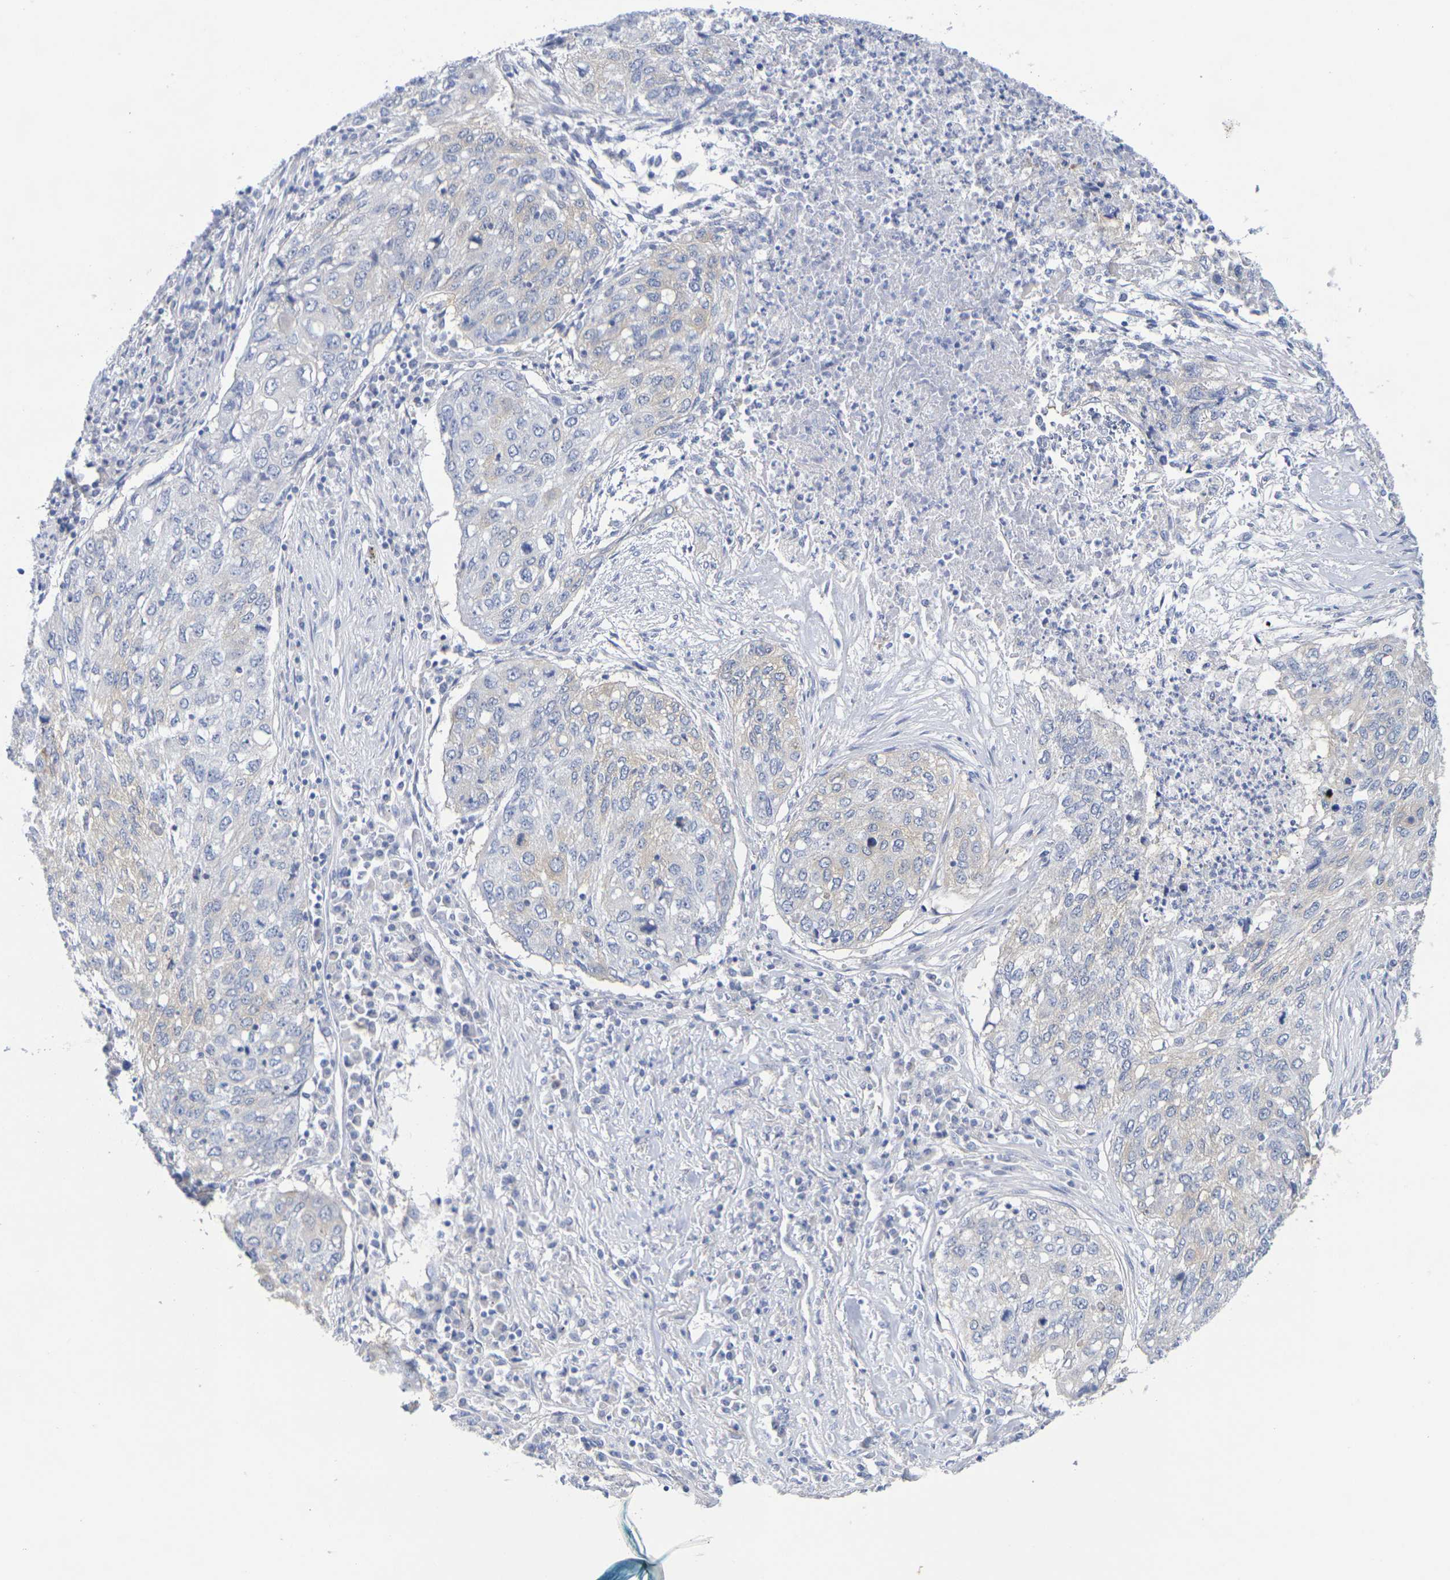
{"staining": {"intensity": "weak", "quantity": "<25%", "location": "cytoplasmic/membranous"}, "tissue": "lung cancer", "cell_type": "Tumor cells", "image_type": "cancer", "snomed": [{"axis": "morphology", "description": "Squamous cell carcinoma, NOS"}, {"axis": "topography", "description": "Lung"}], "caption": "The photomicrograph displays no significant staining in tumor cells of squamous cell carcinoma (lung). (DAB immunohistochemistry visualized using brightfield microscopy, high magnification).", "gene": "TMCC3", "patient": {"sex": "female", "age": 63}}